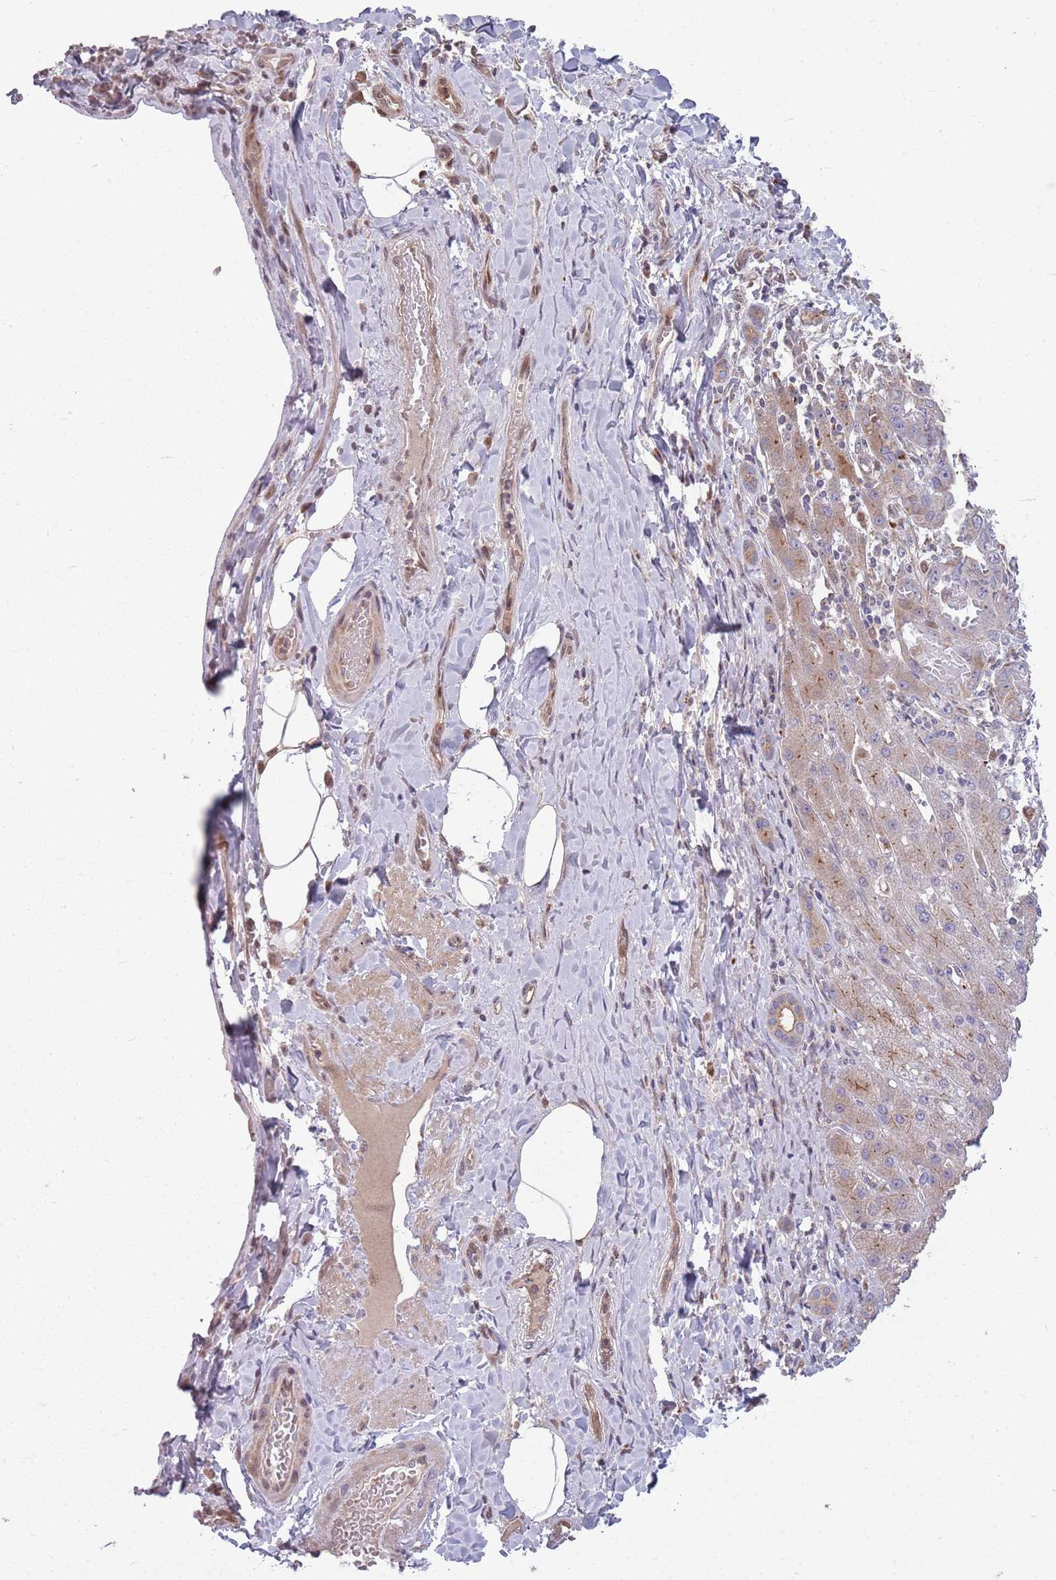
{"staining": {"intensity": "moderate", "quantity": "<25%", "location": "cytoplasmic/membranous"}, "tissue": "liver cancer", "cell_type": "Tumor cells", "image_type": "cancer", "snomed": [{"axis": "morphology", "description": "Cholangiocarcinoma"}, {"axis": "topography", "description": "Liver"}], "caption": "Immunohistochemical staining of human cholangiocarcinoma (liver) displays low levels of moderate cytoplasmic/membranous staining in approximately <25% of tumor cells. Immunohistochemistry stains the protein of interest in brown and the nuclei are stained blue.", "gene": "PPP1R27", "patient": {"sex": "male", "age": 59}}